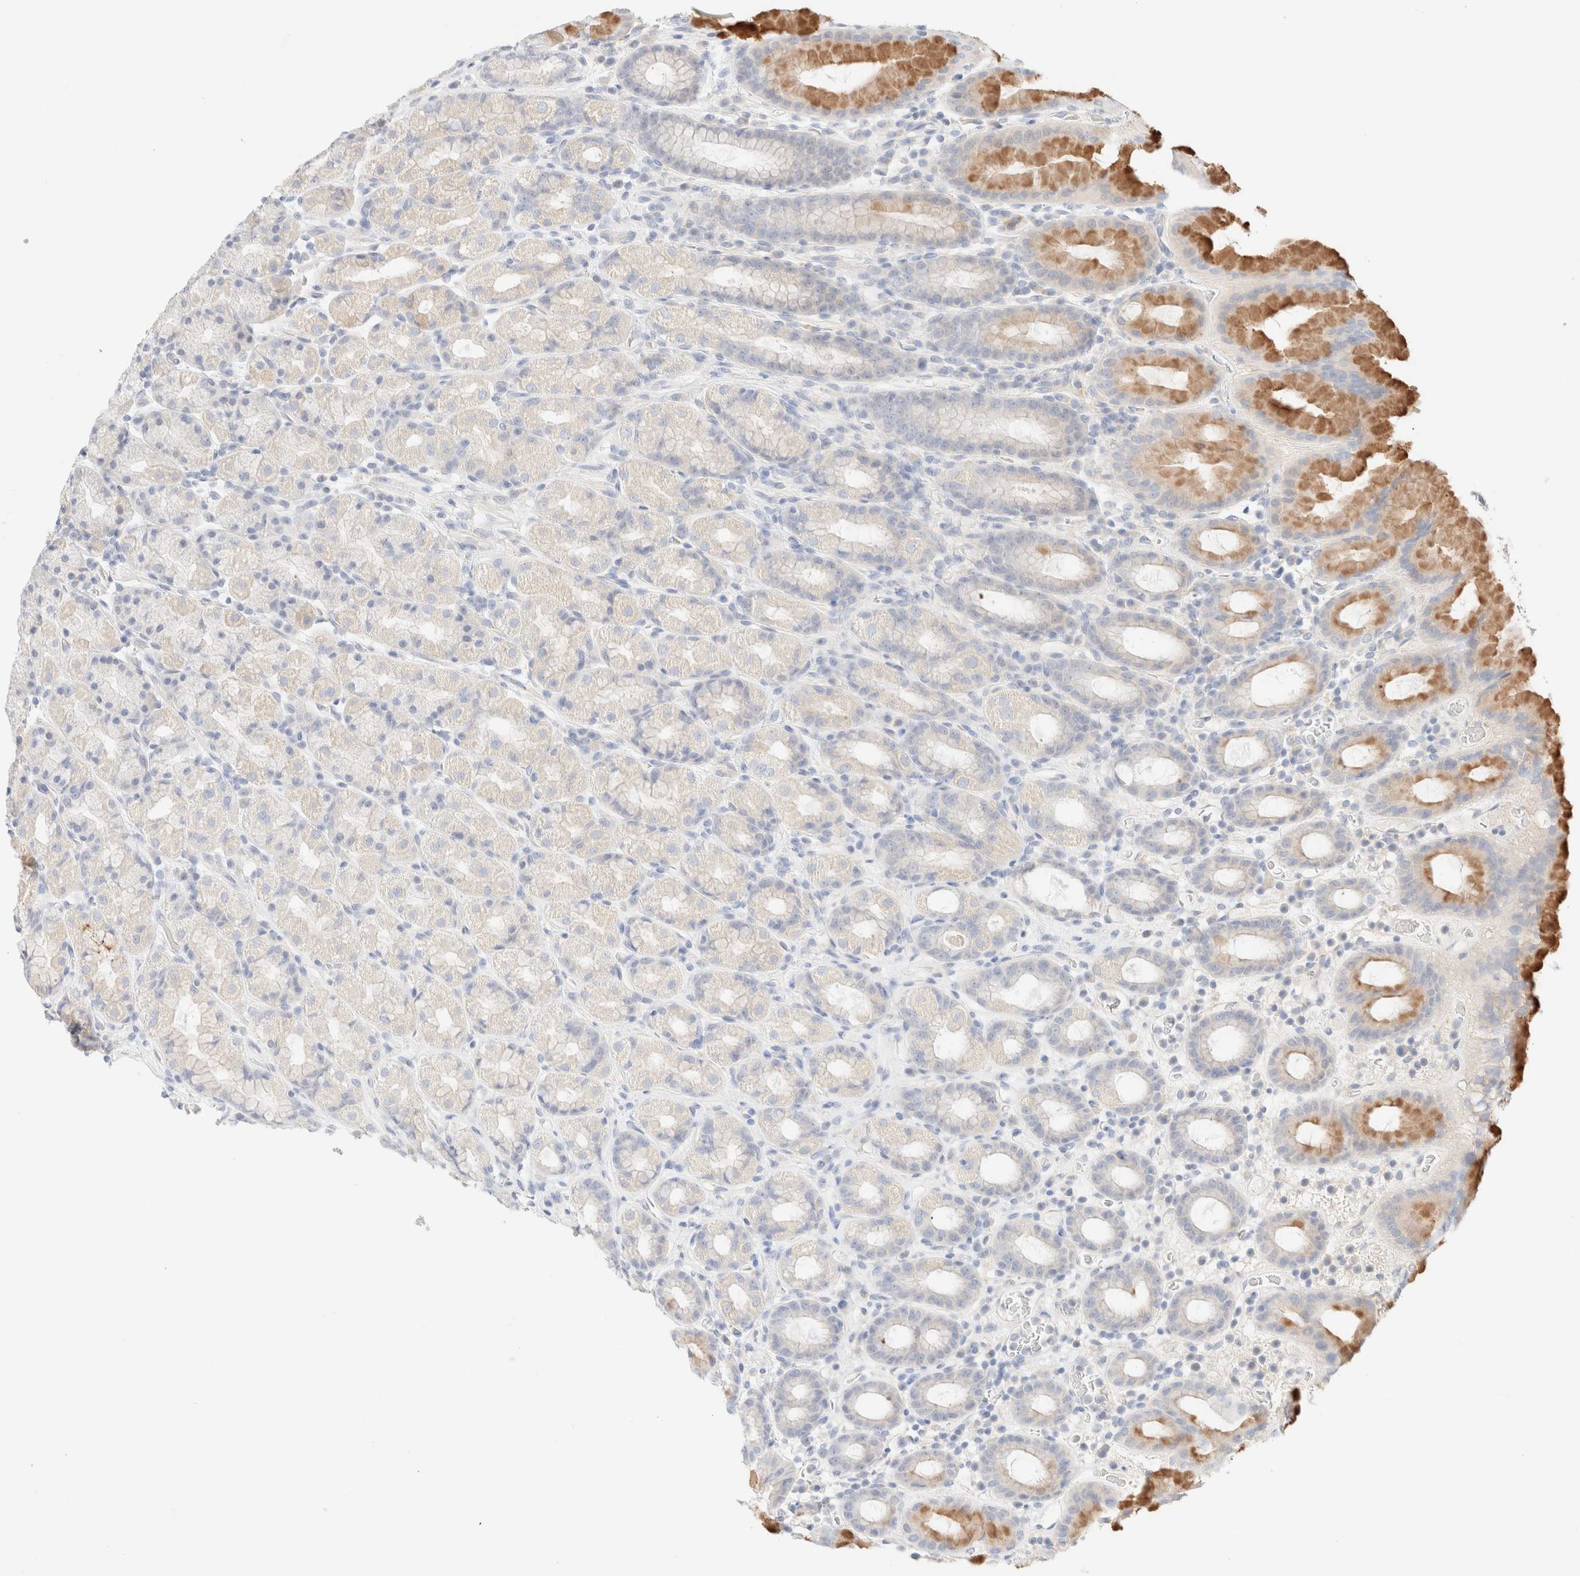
{"staining": {"intensity": "moderate", "quantity": "<25%", "location": "cytoplasmic/membranous"}, "tissue": "stomach", "cell_type": "Glandular cells", "image_type": "normal", "snomed": [{"axis": "morphology", "description": "Normal tissue, NOS"}, {"axis": "topography", "description": "Stomach, upper"}], "caption": "Immunohistochemical staining of unremarkable human stomach reveals moderate cytoplasmic/membranous protein staining in approximately <25% of glandular cells.", "gene": "SARM1", "patient": {"sex": "male", "age": 68}}